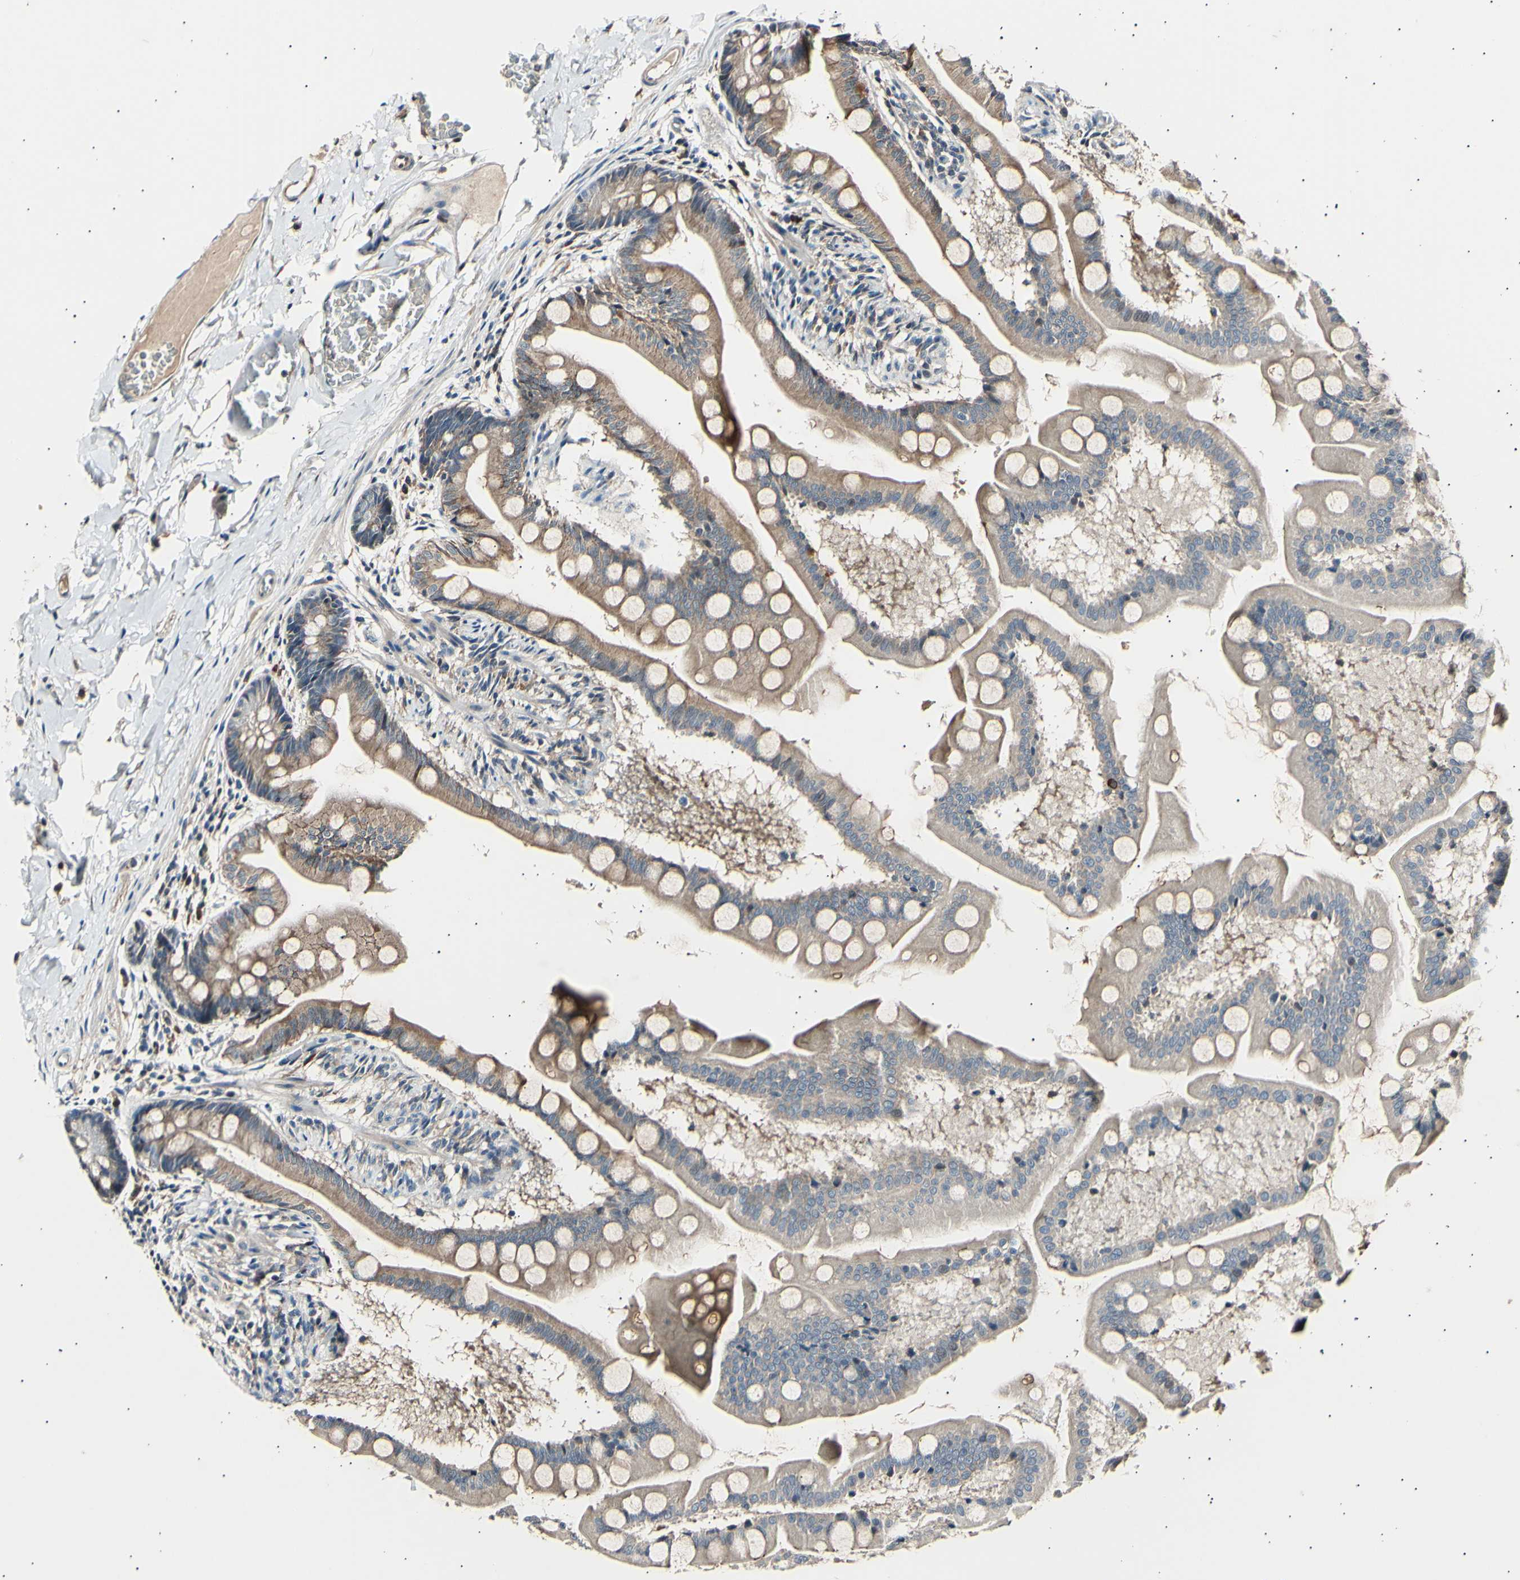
{"staining": {"intensity": "moderate", "quantity": ">75%", "location": "cytoplasmic/membranous"}, "tissue": "small intestine", "cell_type": "Glandular cells", "image_type": "normal", "snomed": [{"axis": "morphology", "description": "Normal tissue, NOS"}, {"axis": "topography", "description": "Small intestine"}], "caption": "Immunohistochemistry (IHC) histopathology image of unremarkable small intestine stained for a protein (brown), which demonstrates medium levels of moderate cytoplasmic/membranous expression in approximately >75% of glandular cells.", "gene": "ITGA6", "patient": {"sex": "male", "age": 41}}